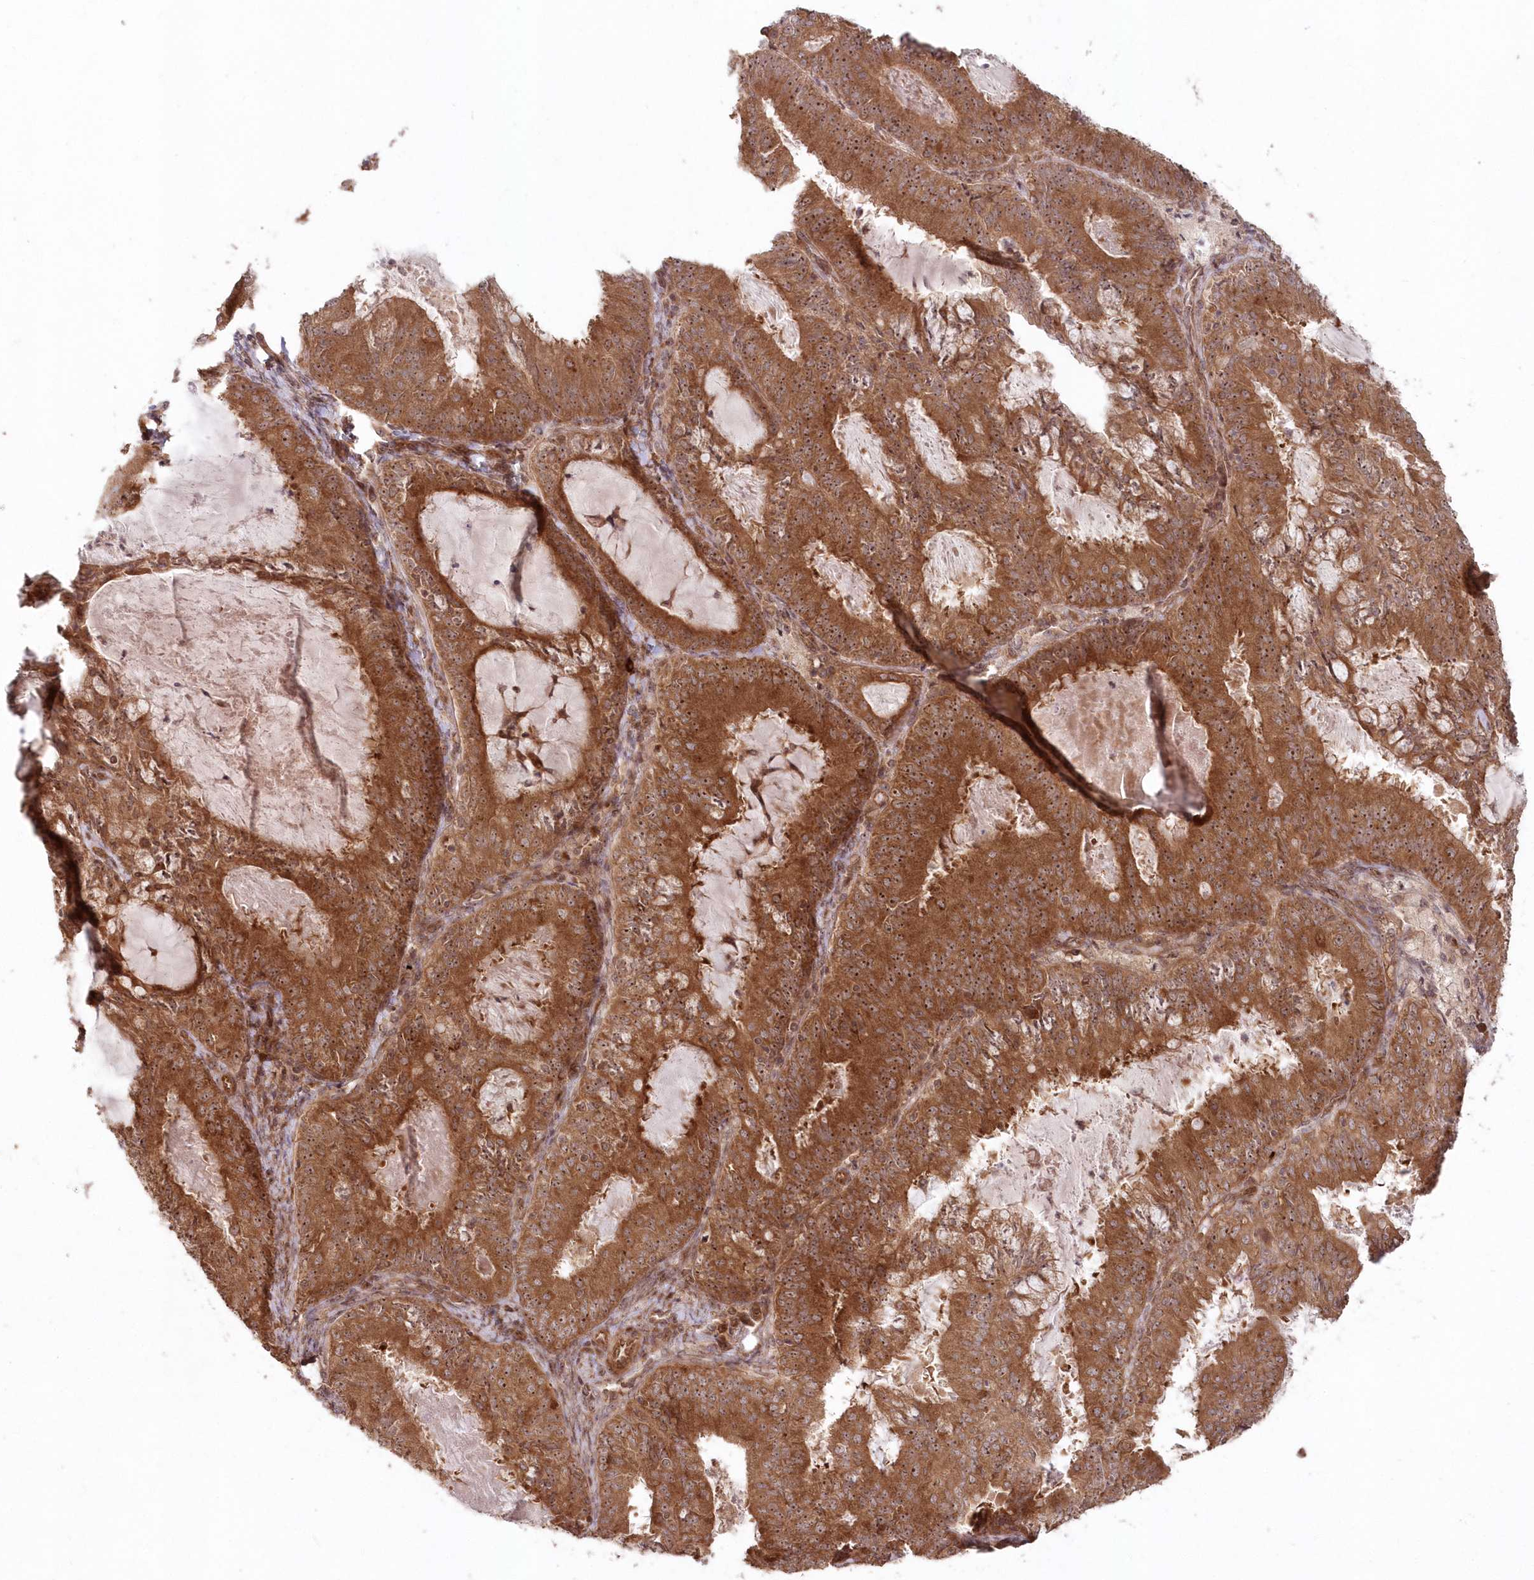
{"staining": {"intensity": "moderate", "quantity": ">75%", "location": "cytoplasmic/membranous,nuclear"}, "tissue": "endometrial cancer", "cell_type": "Tumor cells", "image_type": "cancer", "snomed": [{"axis": "morphology", "description": "Adenocarcinoma, NOS"}, {"axis": "topography", "description": "Endometrium"}], "caption": "Protein staining exhibits moderate cytoplasmic/membranous and nuclear positivity in approximately >75% of tumor cells in endometrial adenocarcinoma.", "gene": "SERINC1", "patient": {"sex": "female", "age": 57}}